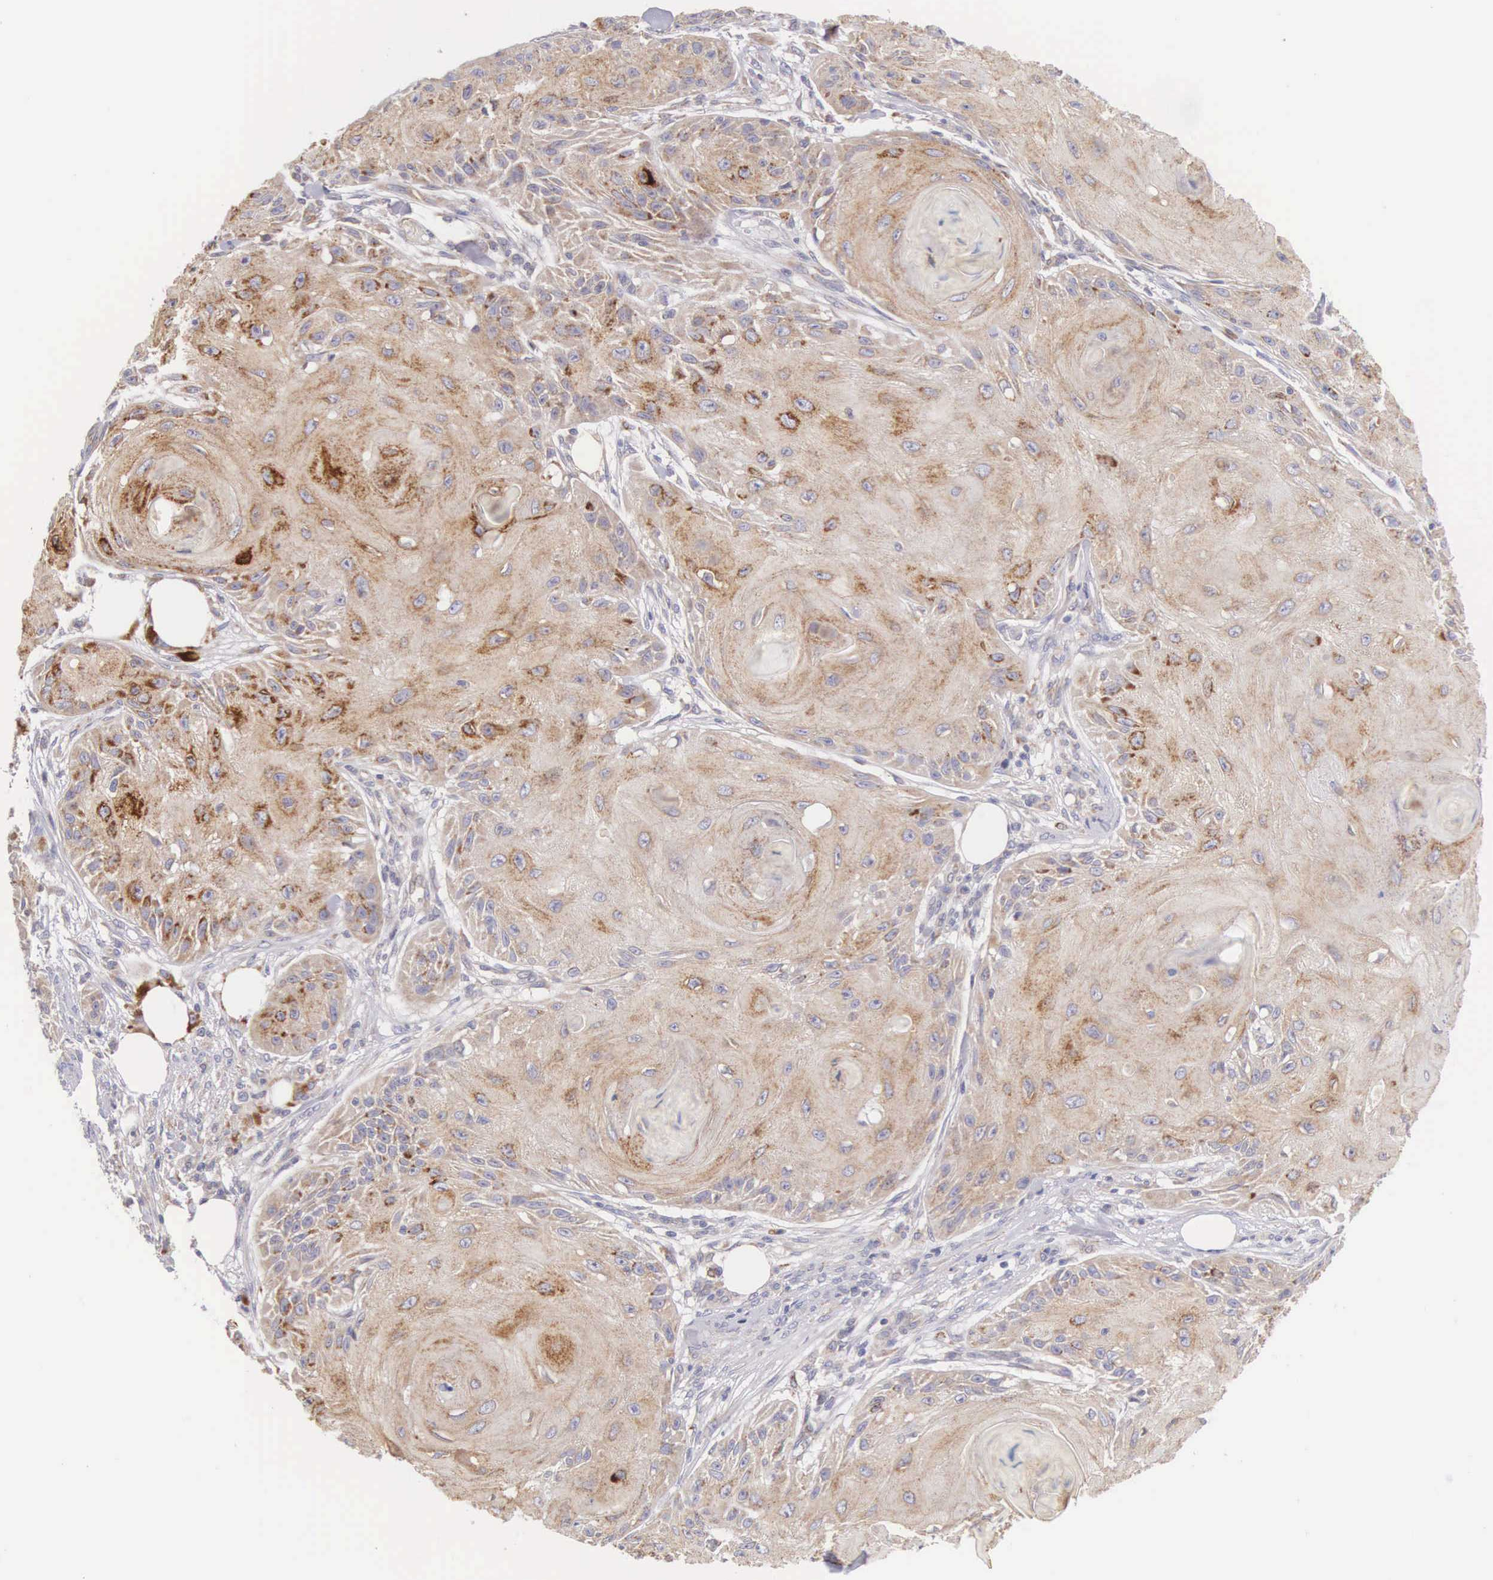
{"staining": {"intensity": "weak", "quantity": ">75%", "location": "cytoplasmic/membranous"}, "tissue": "skin cancer", "cell_type": "Tumor cells", "image_type": "cancer", "snomed": [{"axis": "morphology", "description": "Squamous cell carcinoma, NOS"}, {"axis": "topography", "description": "Skin"}], "caption": "Tumor cells exhibit low levels of weak cytoplasmic/membranous staining in about >75% of cells in squamous cell carcinoma (skin).", "gene": "NSDHL", "patient": {"sex": "female", "age": 88}}